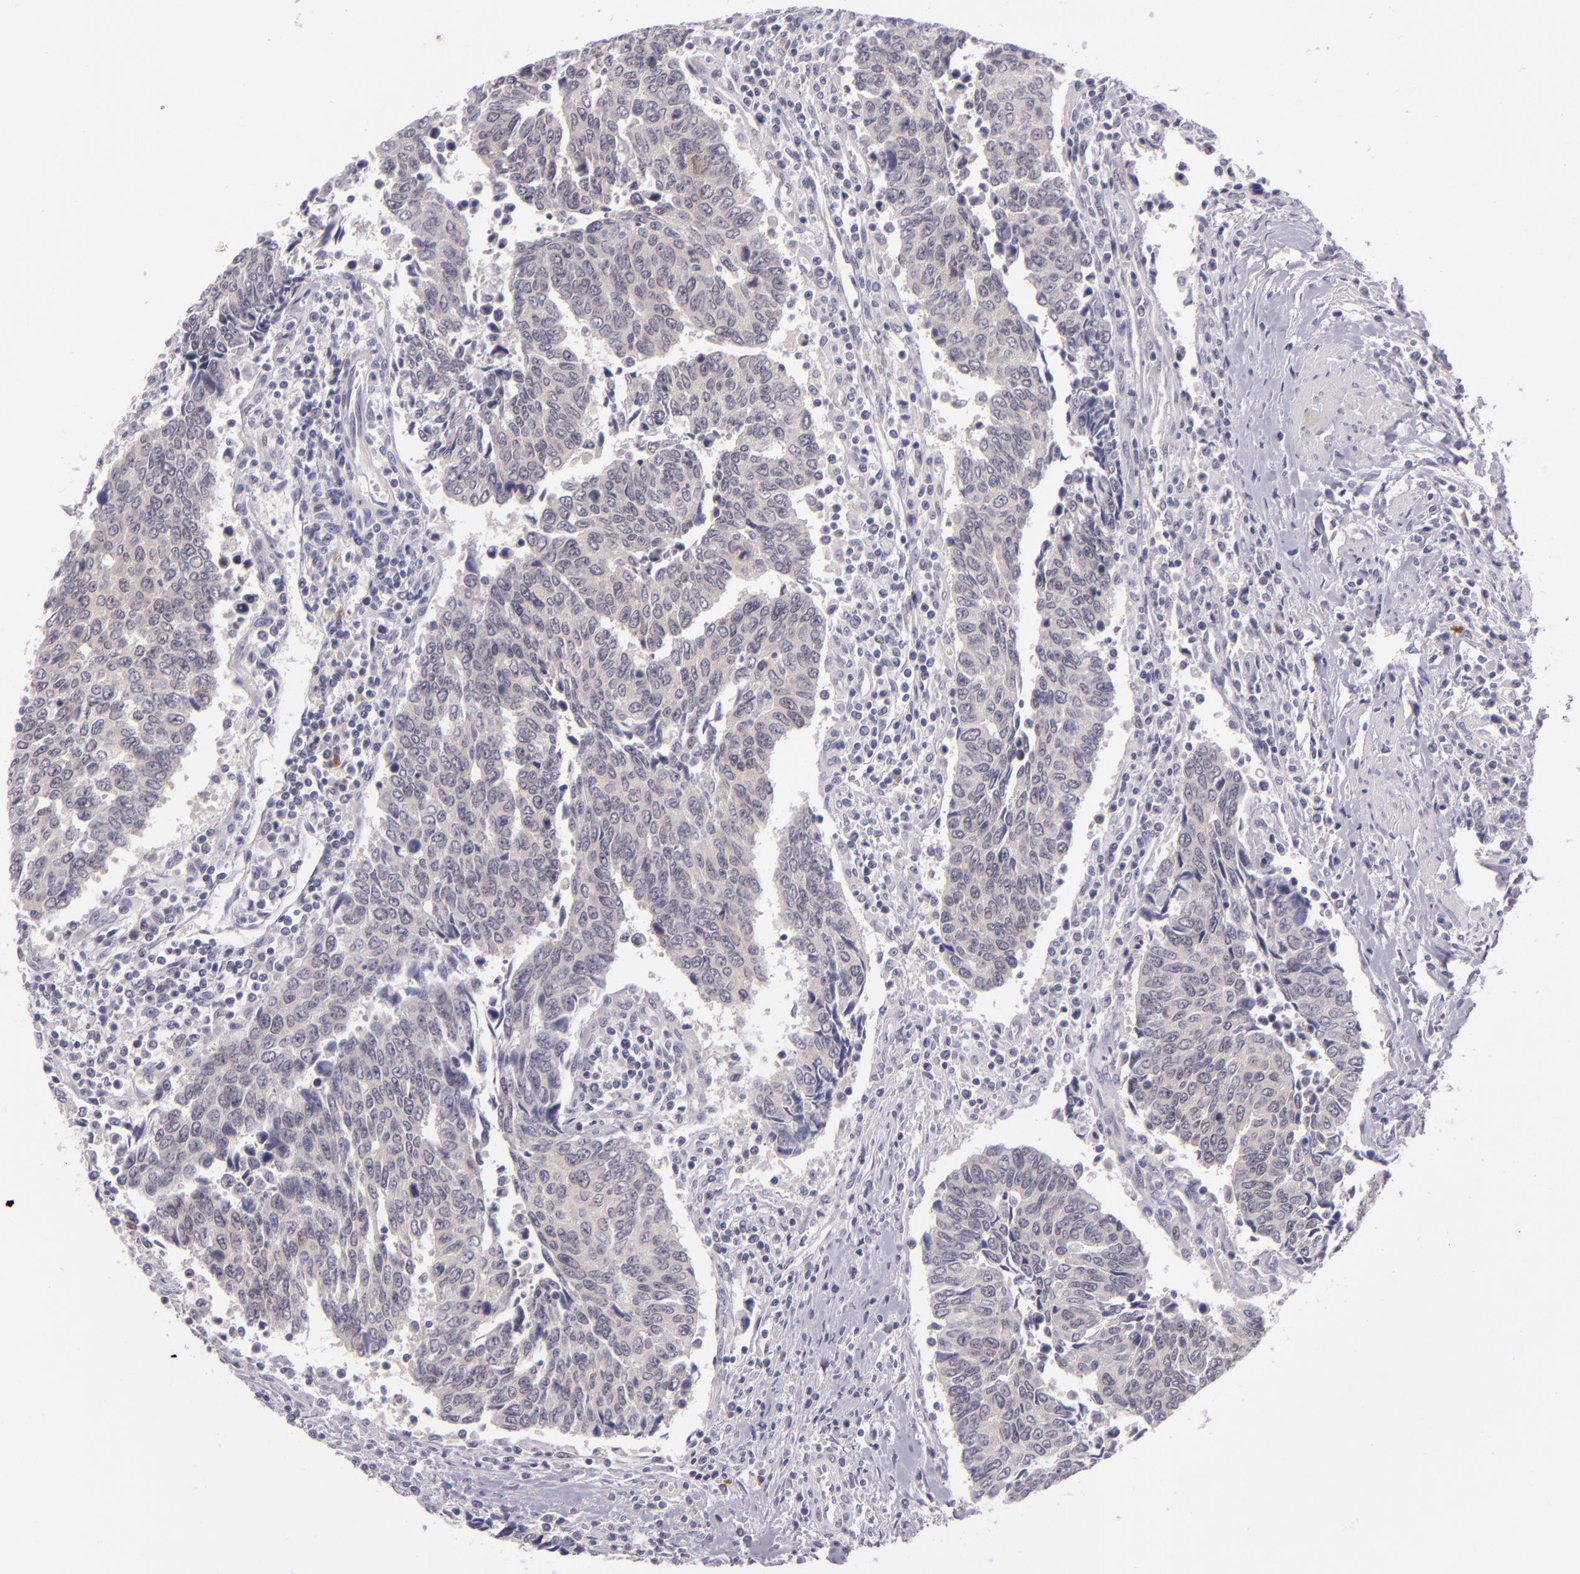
{"staining": {"intensity": "negative", "quantity": "none", "location": "none"}, "tissue": "urothelial cancer", "cell_type": "Tumor cells", "image_type": "cancer", "snomed": [{"axis": "morphology", "description": "Urothelial carcinoma, High grade"}, {"axis": "topography", "description": "Urinary bladder"}], "caption": "The photomicrograph shows no staining of tumor cells in urothelial cancer.", "gene": "CSE1L", "patient": {"sex": "male", "age": 86}}